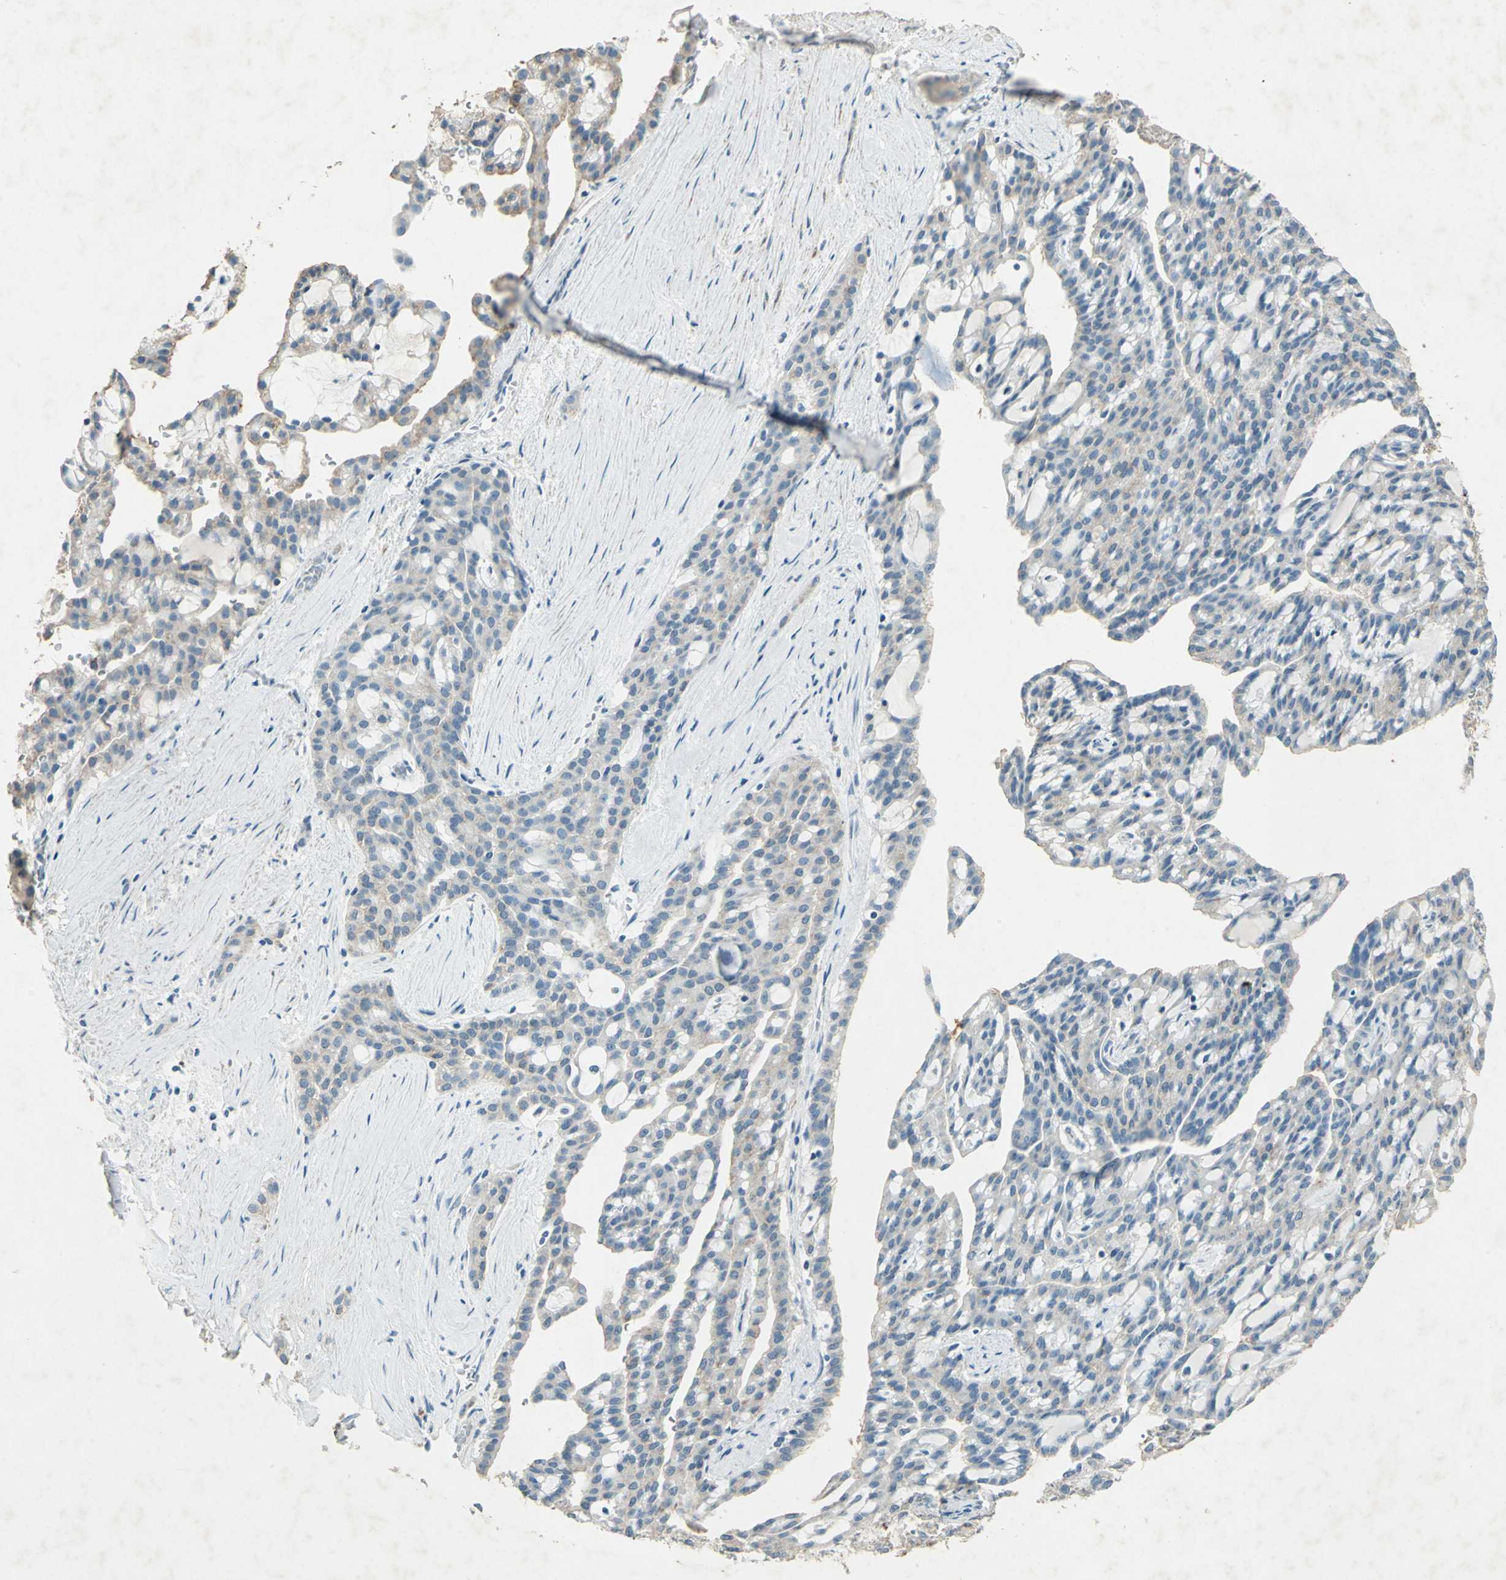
{"staining": {"intensity": "weak", "quantity": "25%-75%", "location": "cytoplasmic/membranous"}, "tissue": "renal cancer", "cell_type": "Tumor cells", "image_type": "cancer", "snomed": [{"axis": "morphology", "description": "Adenocarcinoma, NOS"}, {"axis": "topography", "description": "Kidney"}], "caption": "Renal cancer tissue shows weak cytoplasmic/membranous staining in about 25%-75% of tumor cells The staining was performed using DAB (3,3'-diaminobenzidine) to visualize the protein expression in brown, while the nuclei were stained in blue with hematoxylin (Magnification: 20x).", "gene": "CAMK2B", "patient": {"sex": "male", "age": 63}}